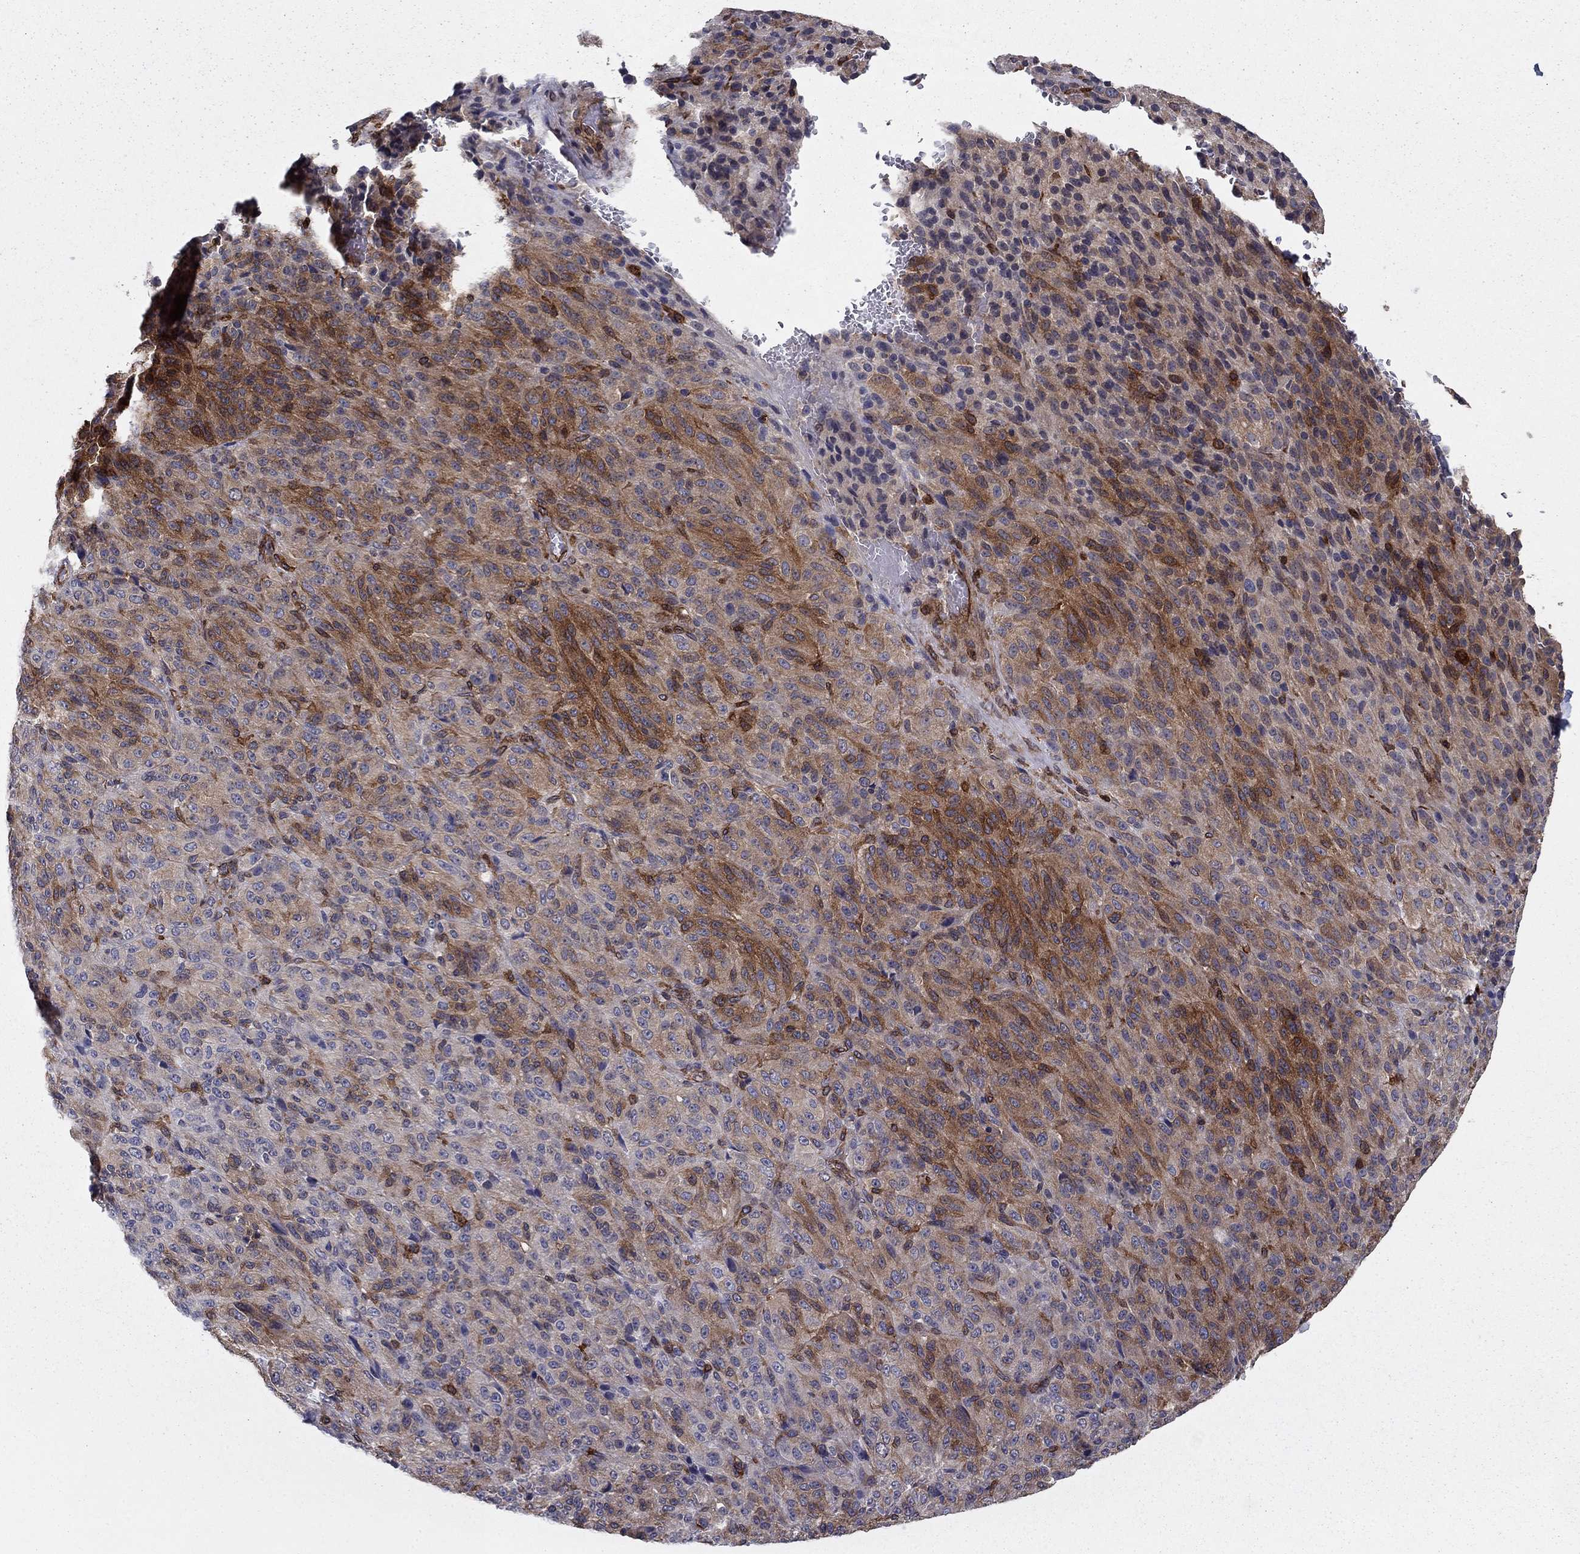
{"staining": {"intensity": "strong", "quantity": "25%-75%", "location": "cytoplasmic/membranous"}, "tissue": "melanoma", "cell_type": "Tumor cells", "image_type": "cancer", "snomed": [{"axis": "morphology", "description": "Malignant melanoma, Metastatic site"}, {"axis": "topography", "description": "Brain"}], "caption": "Malignant melanoma (metastatic site) was stained to show a protein in brown. There is high levels of strong cytoplasmic/membranous expression in approximately 25%-75% of tumor cells.", "gene": "SHMT1", "patient": {"sex": "female", "age": 56}}